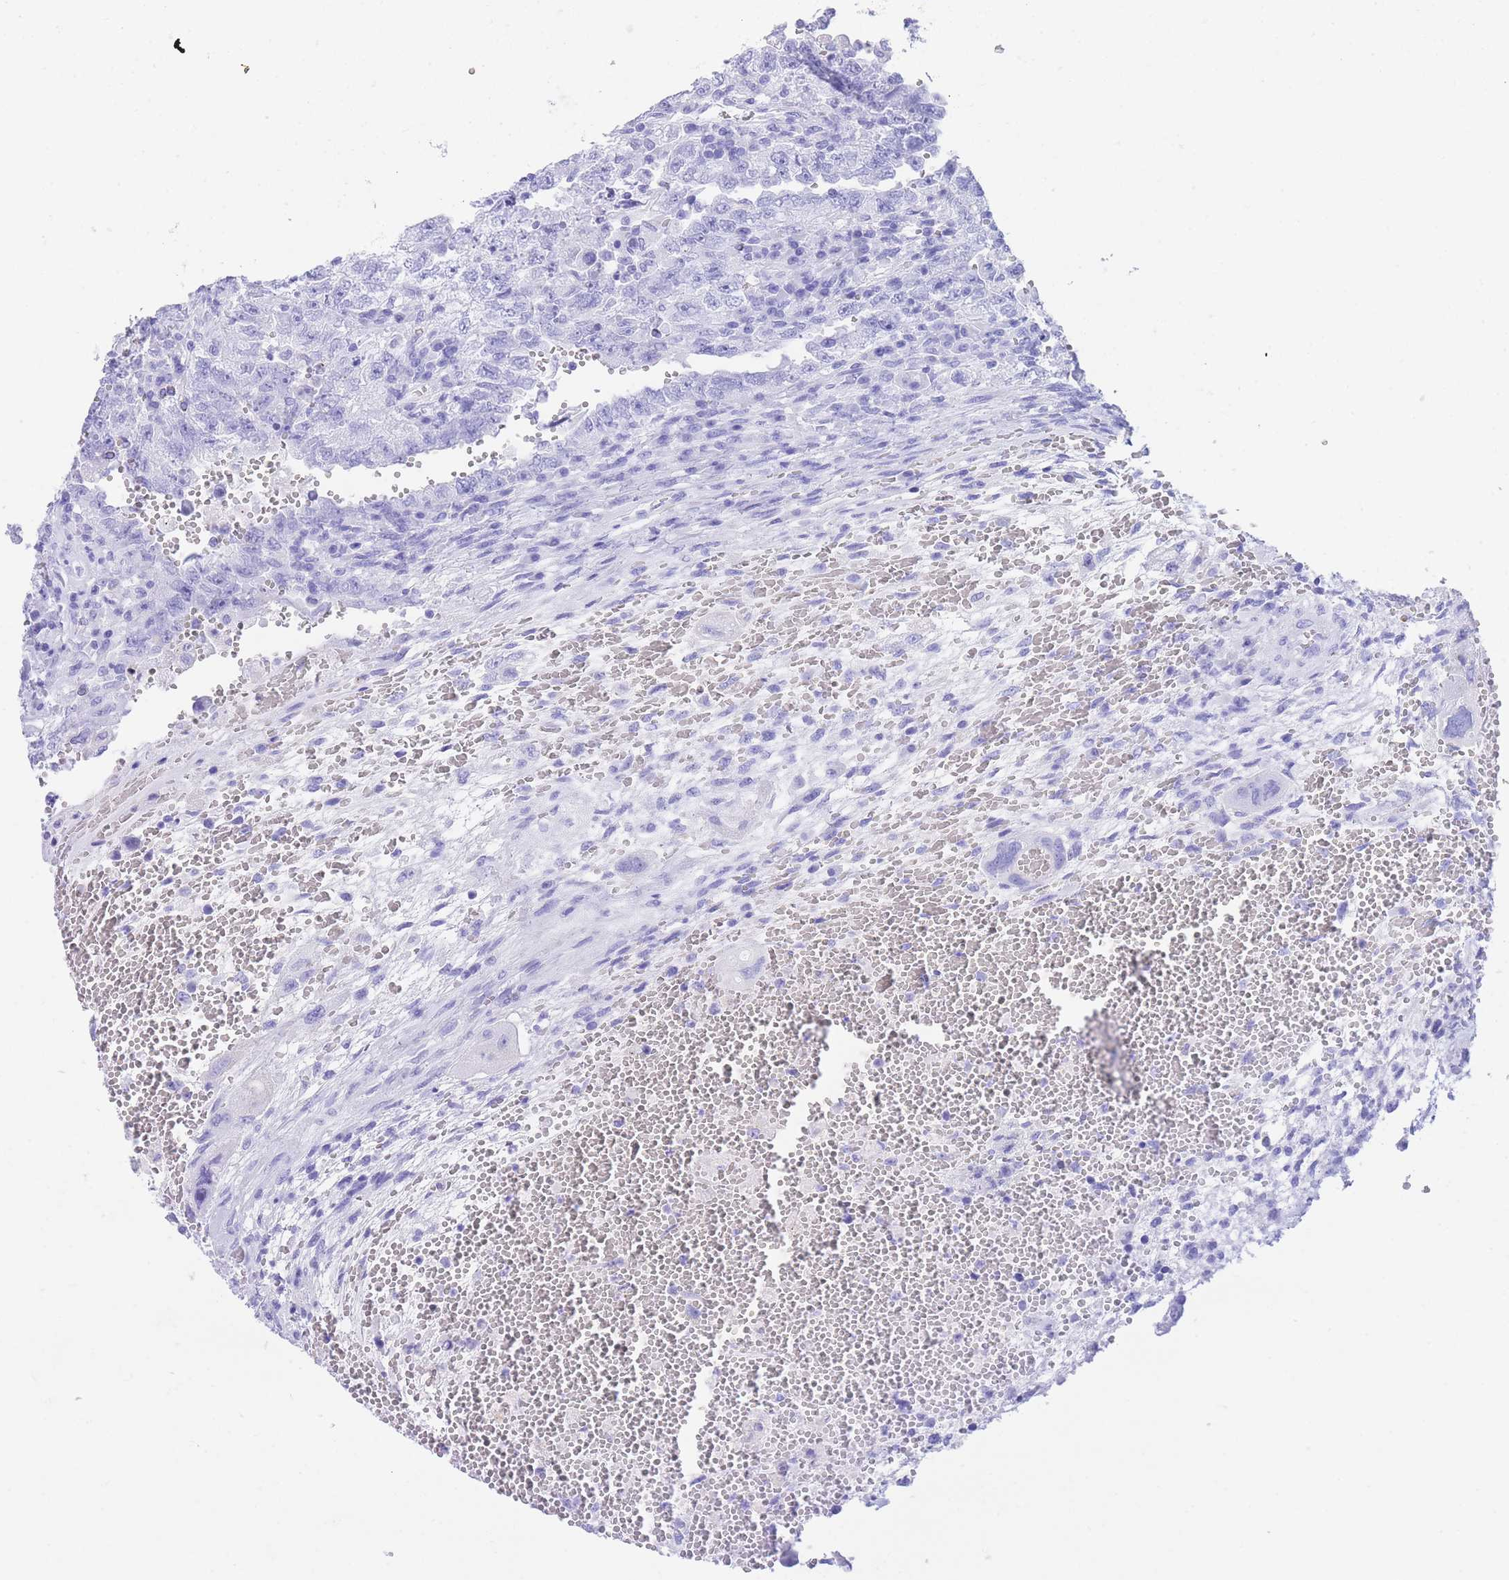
{"staining": {"intensity": "negative", "quantity": "none", "location": "none"}, "tissue": "testis cancer", "cell_type": "Tumor cells", "image_type": "cancer", "snomed": [{"axis": "morphology", "description": "Carcinoma, Embryonal, NOS"}, {"axis": "topography", "description": "Testis"}], "caption": "Embryonal carcinoma (testis) stained for a protein using immunohistochemistry (IHC) shows no positivity tumor cells.", "gene": "SLCO1B3", "patient": {"sex": "male", "age": 26}}